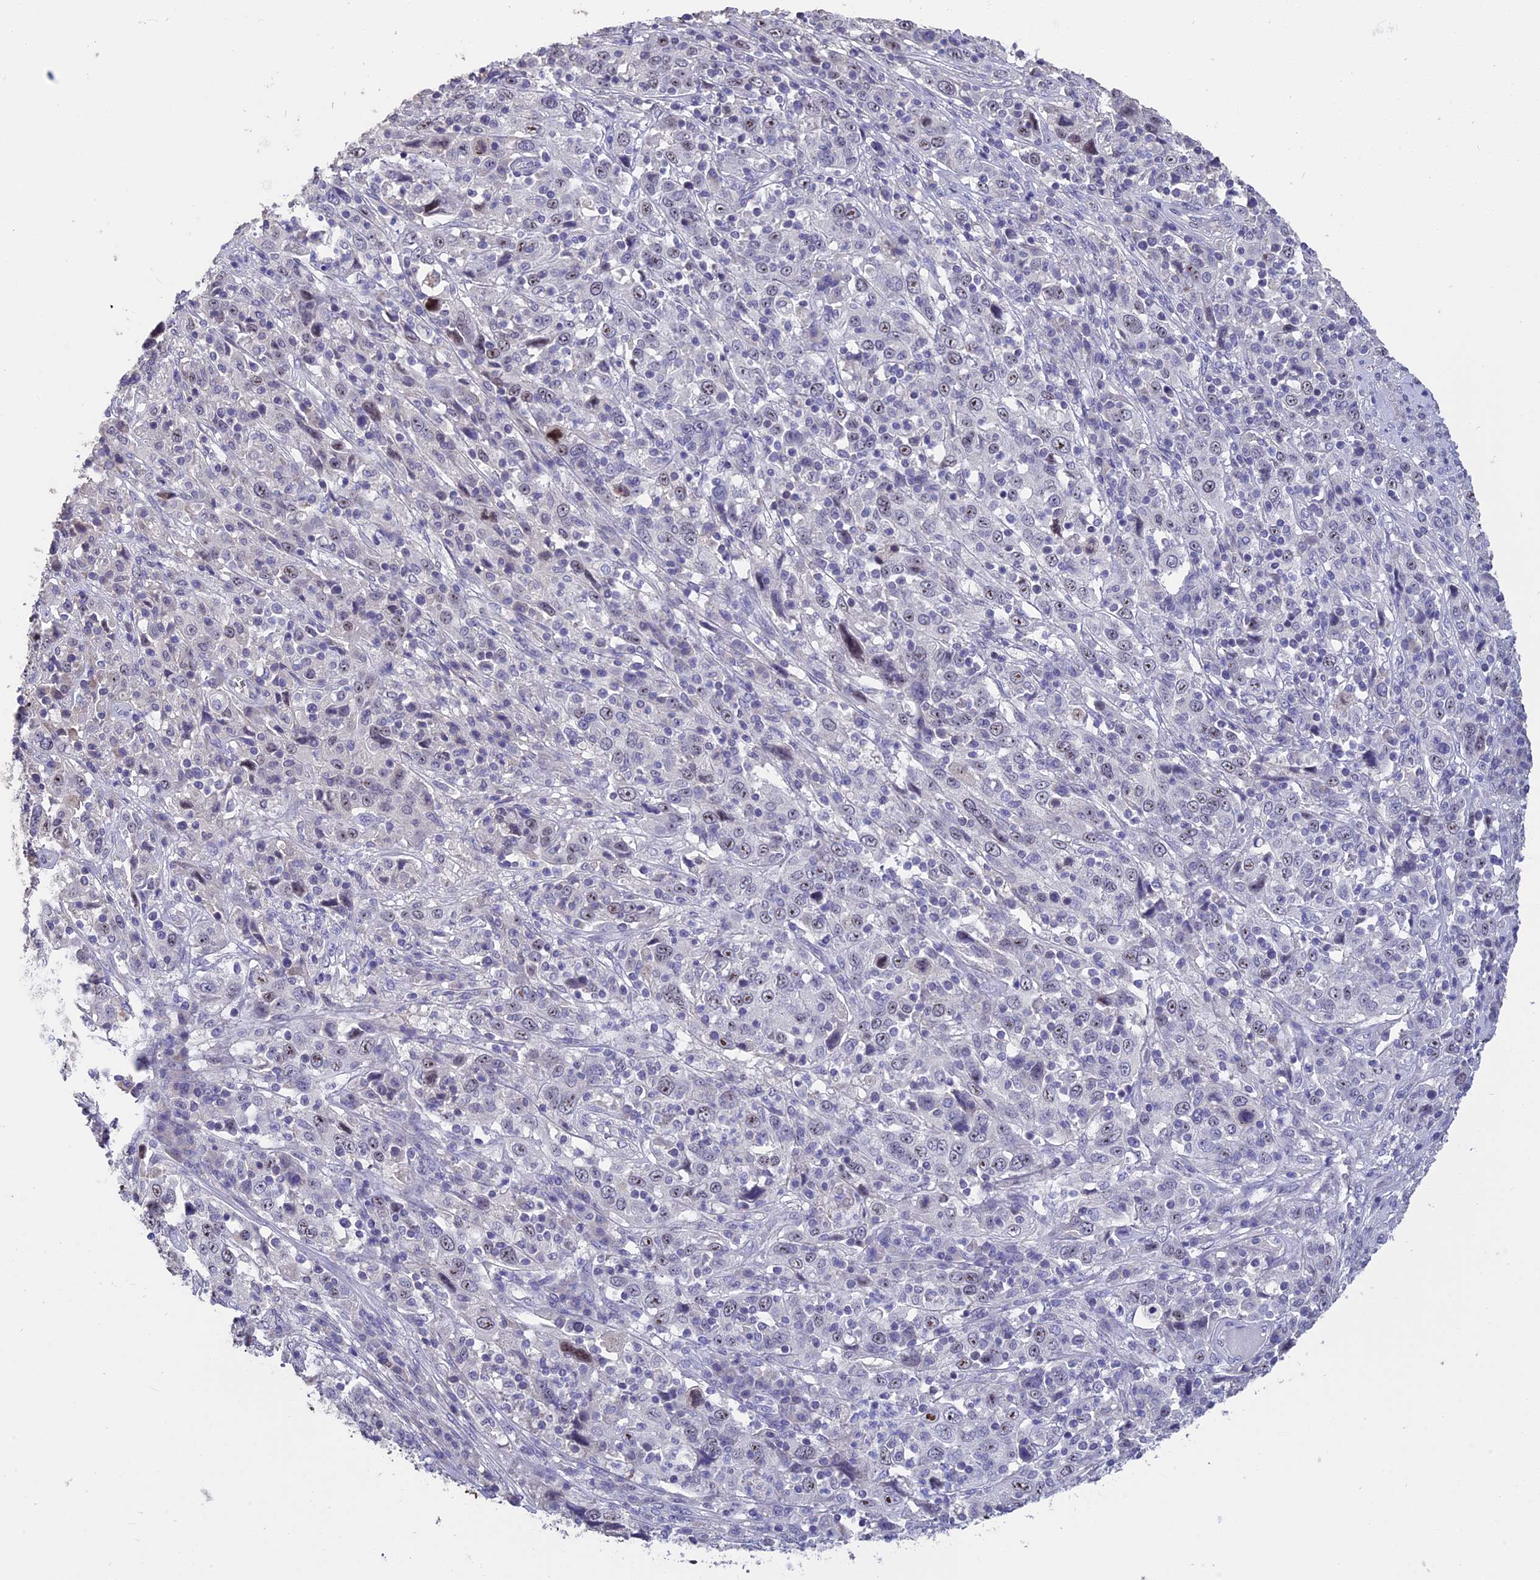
{"staining": {"intensity": "negative", "quantity": "none", "location": "none"}, "tissue": "cervical cancer", "cell_type": "Tumor cells", "image_type": "cancer", "snomed": [{"axis": "morphology", "description": "Squamous cell carcinoma, NOS"}, {"axis": "topography", "description": "Cervix"}], "caption": "Squamous cell carcinoma (cervical) was stained to show a protein in brown. There is no significant staining in tumor cells.", "gene": "KNOP1", "patient": {"sex": "female", "age": 46}}